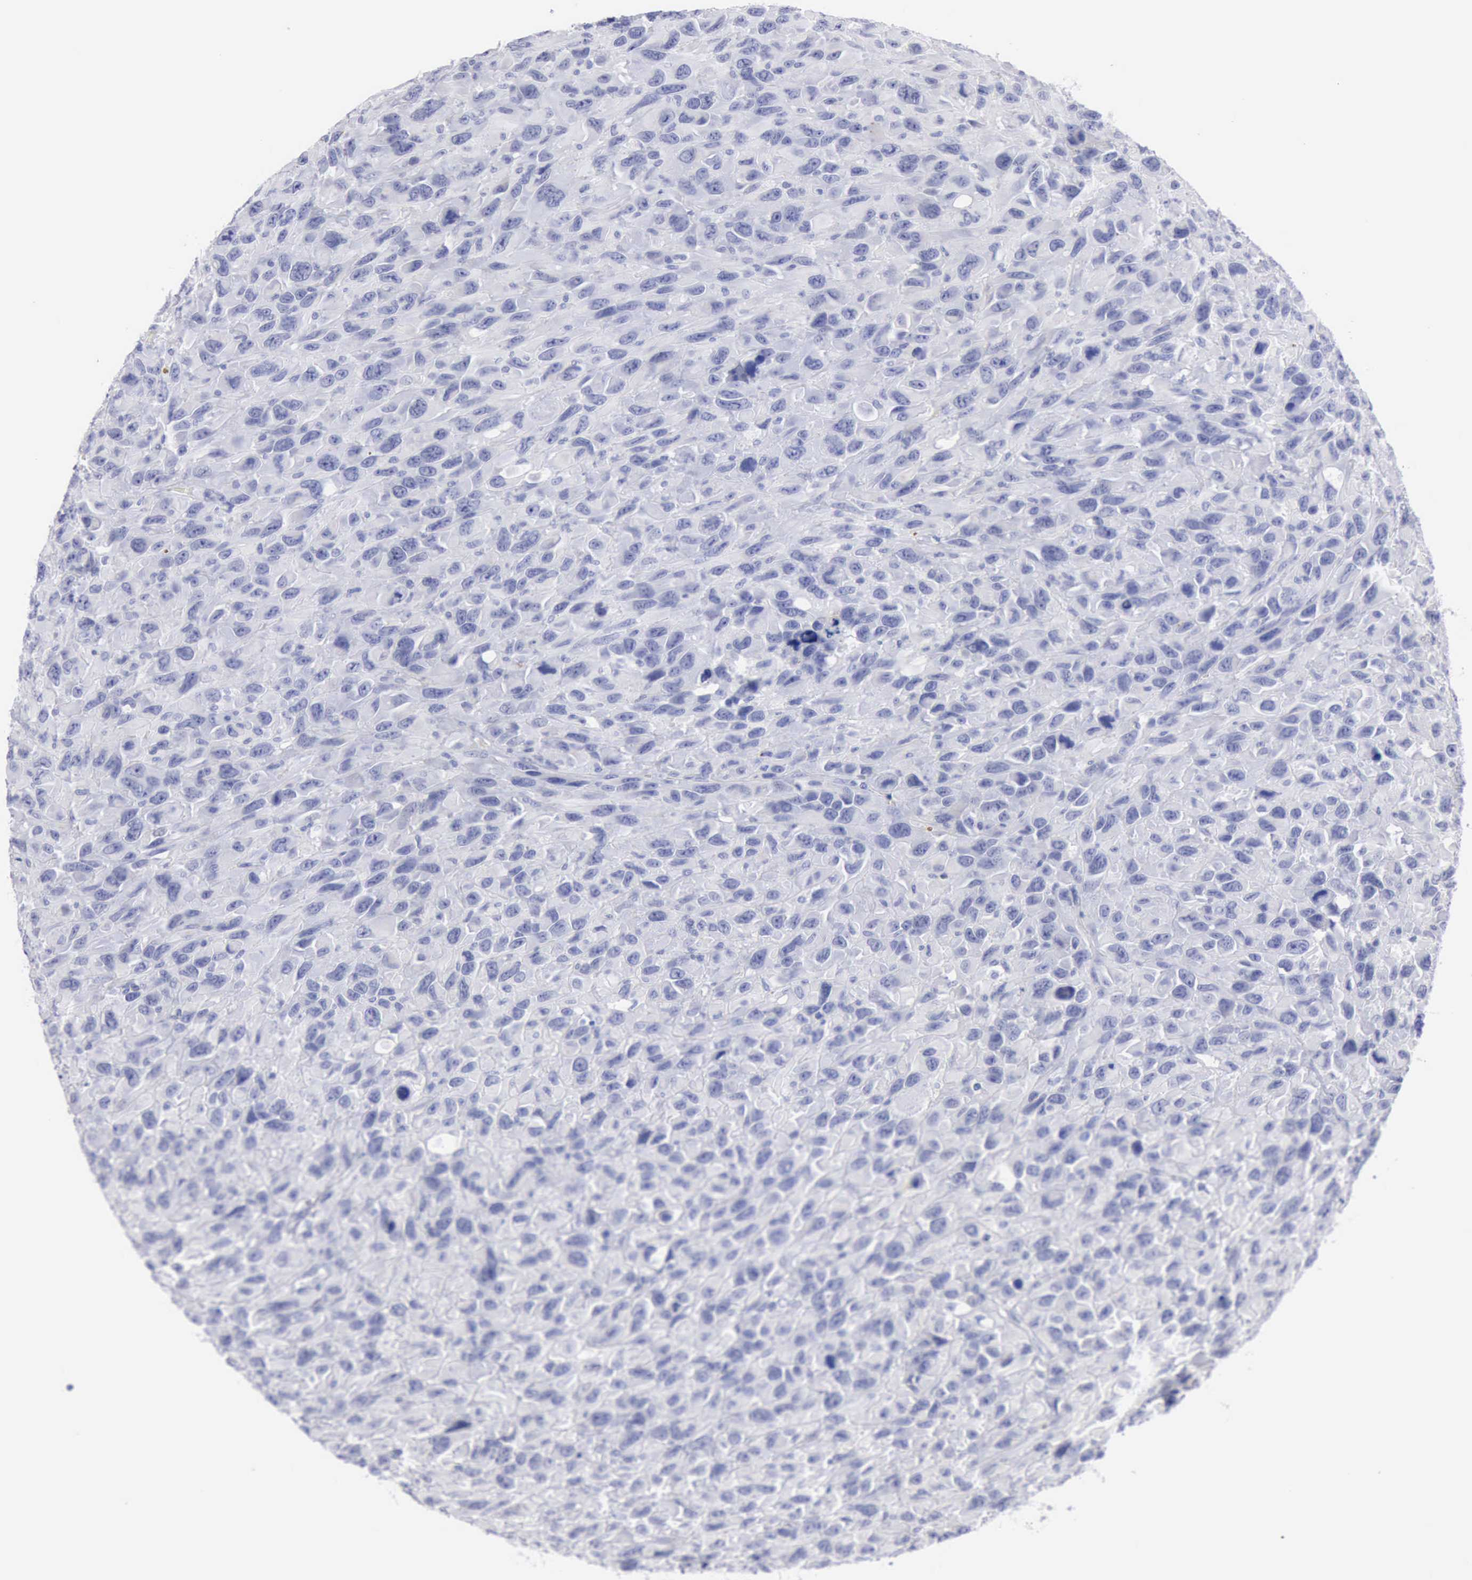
{"staining": {"intensity": "negative", "quantity": "none", "location": "none"}, "tissue": "renal cancer", "cell_type": "Tumor cells", "image_type": "cancer", "snomed": [{"axis": "morphology", "description": "Adenocarcinoma, NOS"}, {"axis": "topography", "description": "Kidney"}], "caption": "IHC histopathology image of renal adenocarcinoma stained for a protein (brown), which exhibits no staining in tumor cells. Nuclei are stained in blue.", "gene": "ANGEL1", "patient": {"sex": "male", "age": 79}}